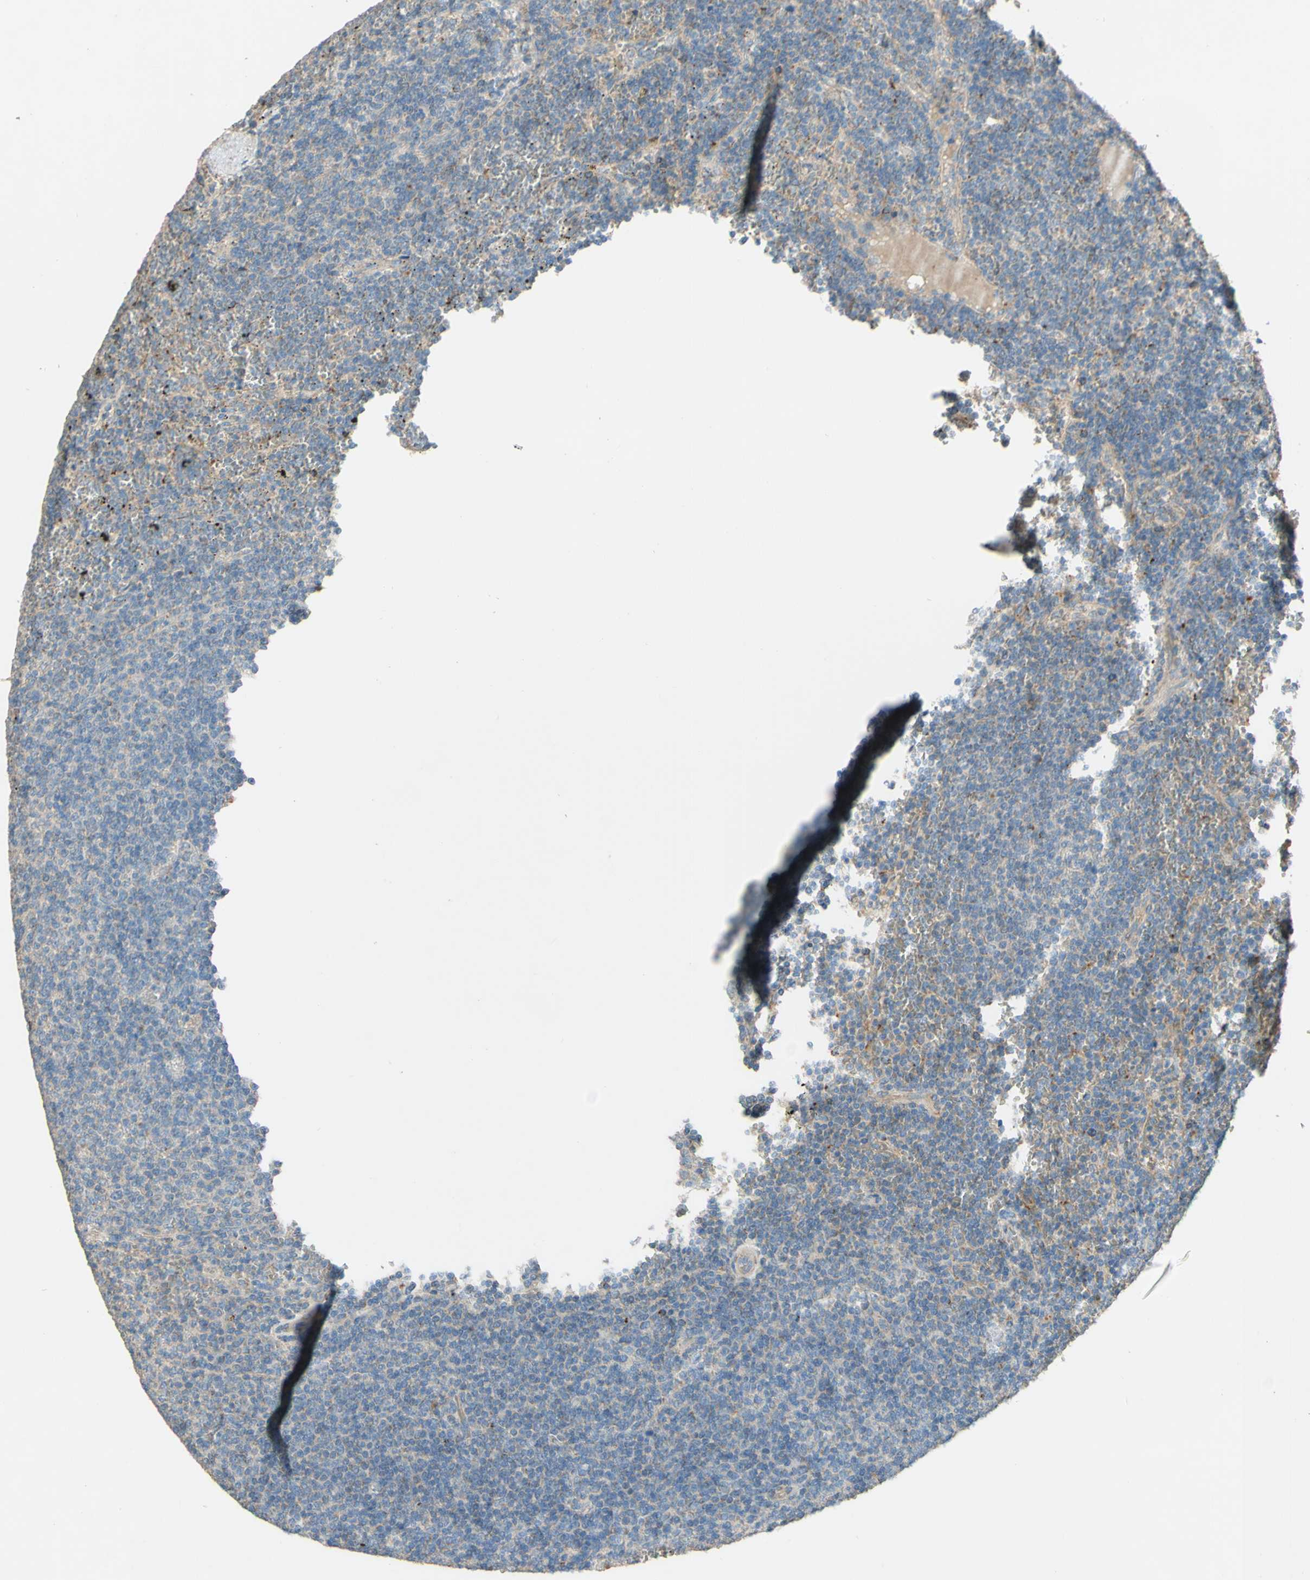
{"staining": {"intensity": "negative", "quantity": "none", "location": "none"}, "tissue": "lymphoma", "cell_type": "Tumor cells", "image_type": "cancer", "snomed": [{"axis": "morphology", "description": "Malignant lymphoma, non-Hodgkin's type, Low grade"}, {"axis": "topography", "description": "Spleen"}], "caption": "High magnification brightfield microscopy of lymphoma stained with DAB (3,3'-diaminobenzidine) (brown) and counterstained with hematoxylin (blue): tumor cells show no significant positivity.", "gene": "DKK3", "patient": {"sex": "female", "age": 50}}